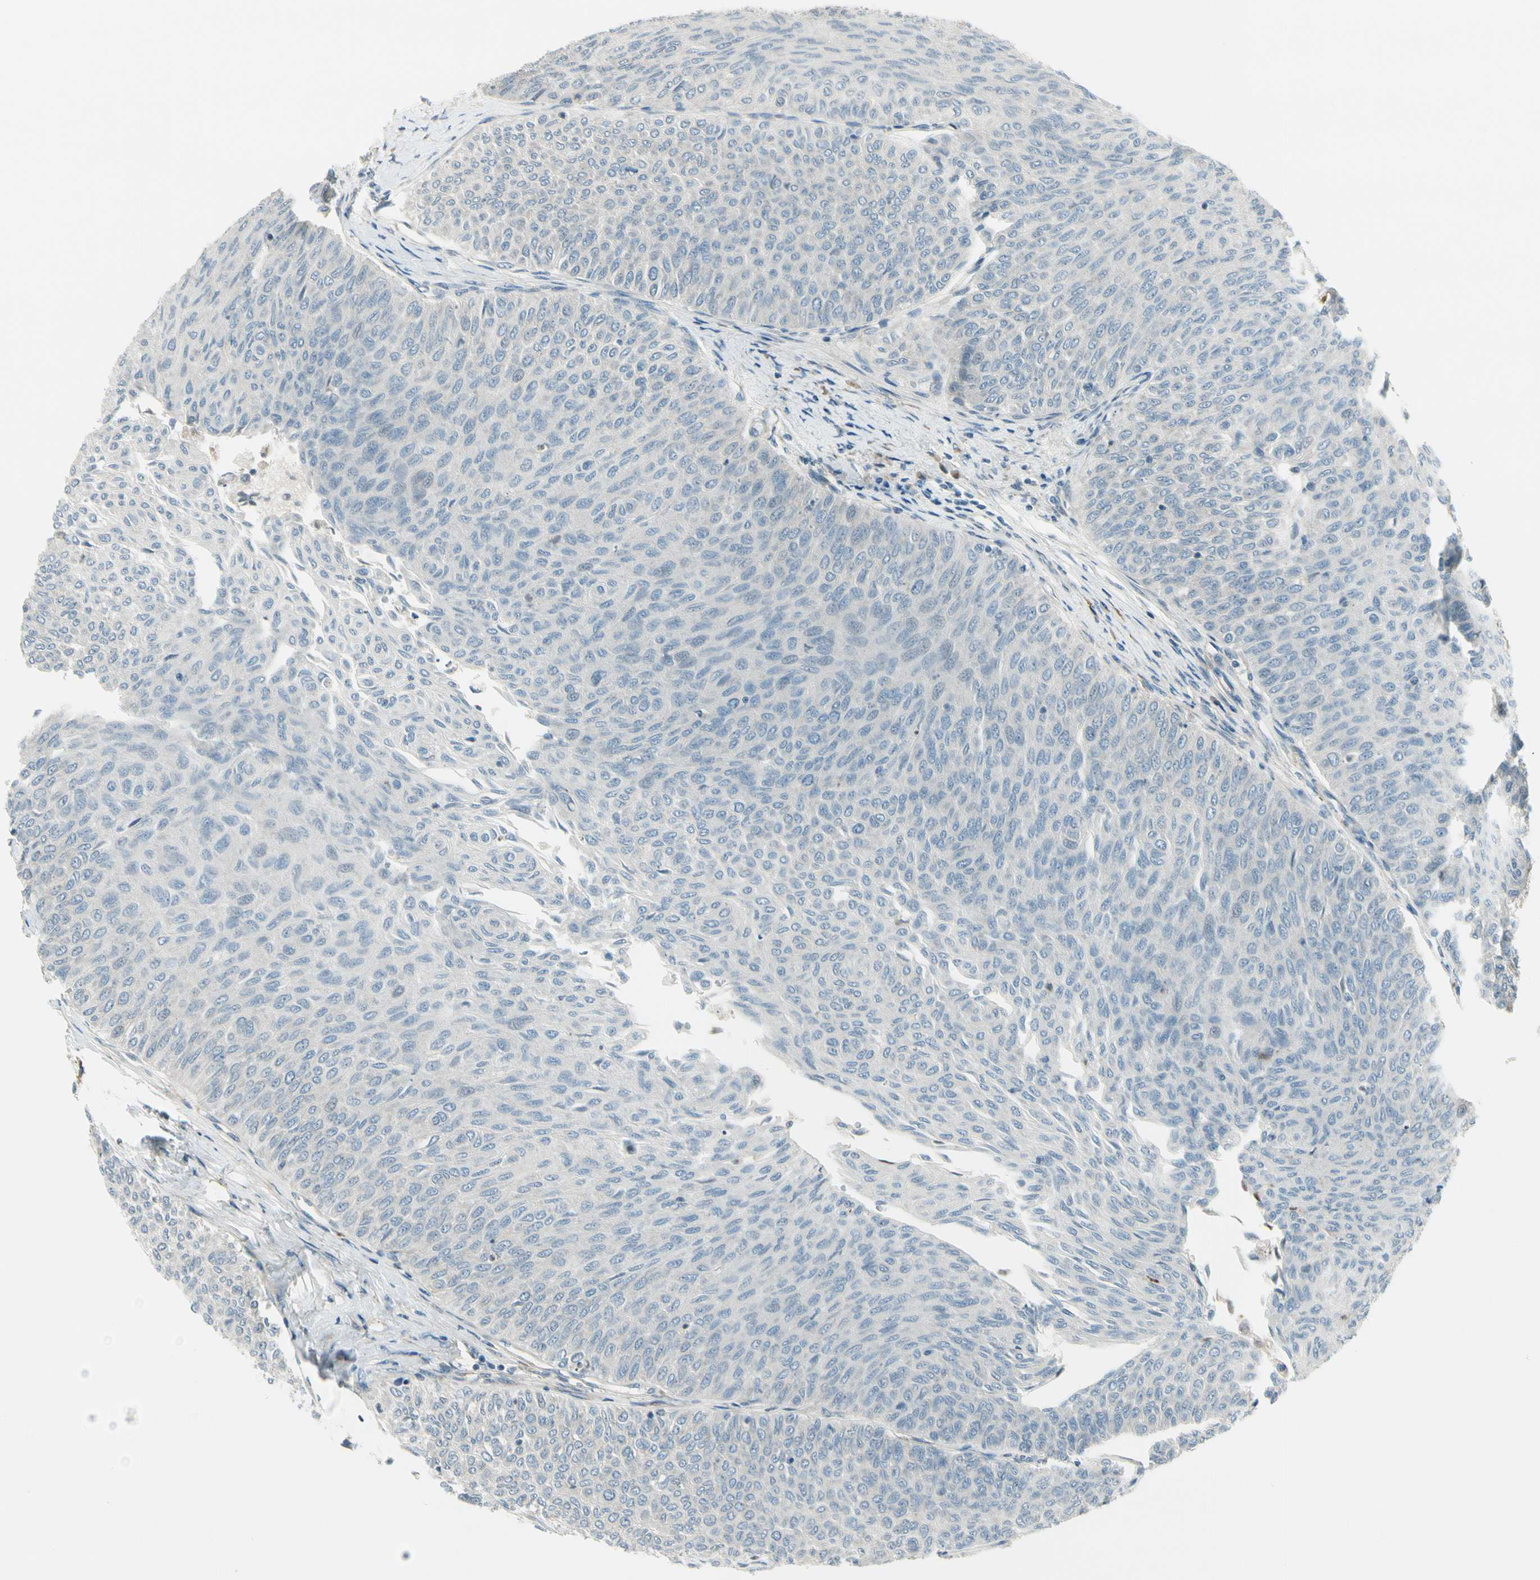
{"staining": {"intensity": "negative", "quantity": "none", "location": "none"}, "tissue": "urothelial cancer", "cell_type": "Tumor cells", "image_type": "cancer", "snomed": [{"axis": "morphology", "description": "Urothelial carcinoma, Low grade"}, {"axis": "topography", "description": "Urinary bladder"}], "caption": "High magnification brightfield microscopy of urothelial carcinoma (low-grade) stained with DAB (3,3'-diaminobenzidine) (brown) and counterstained with hematoxylin (blue): tumor cells show no significant positivity.", "gene": "MANSC1", "patient": {"sex": "male", "age": 78}}